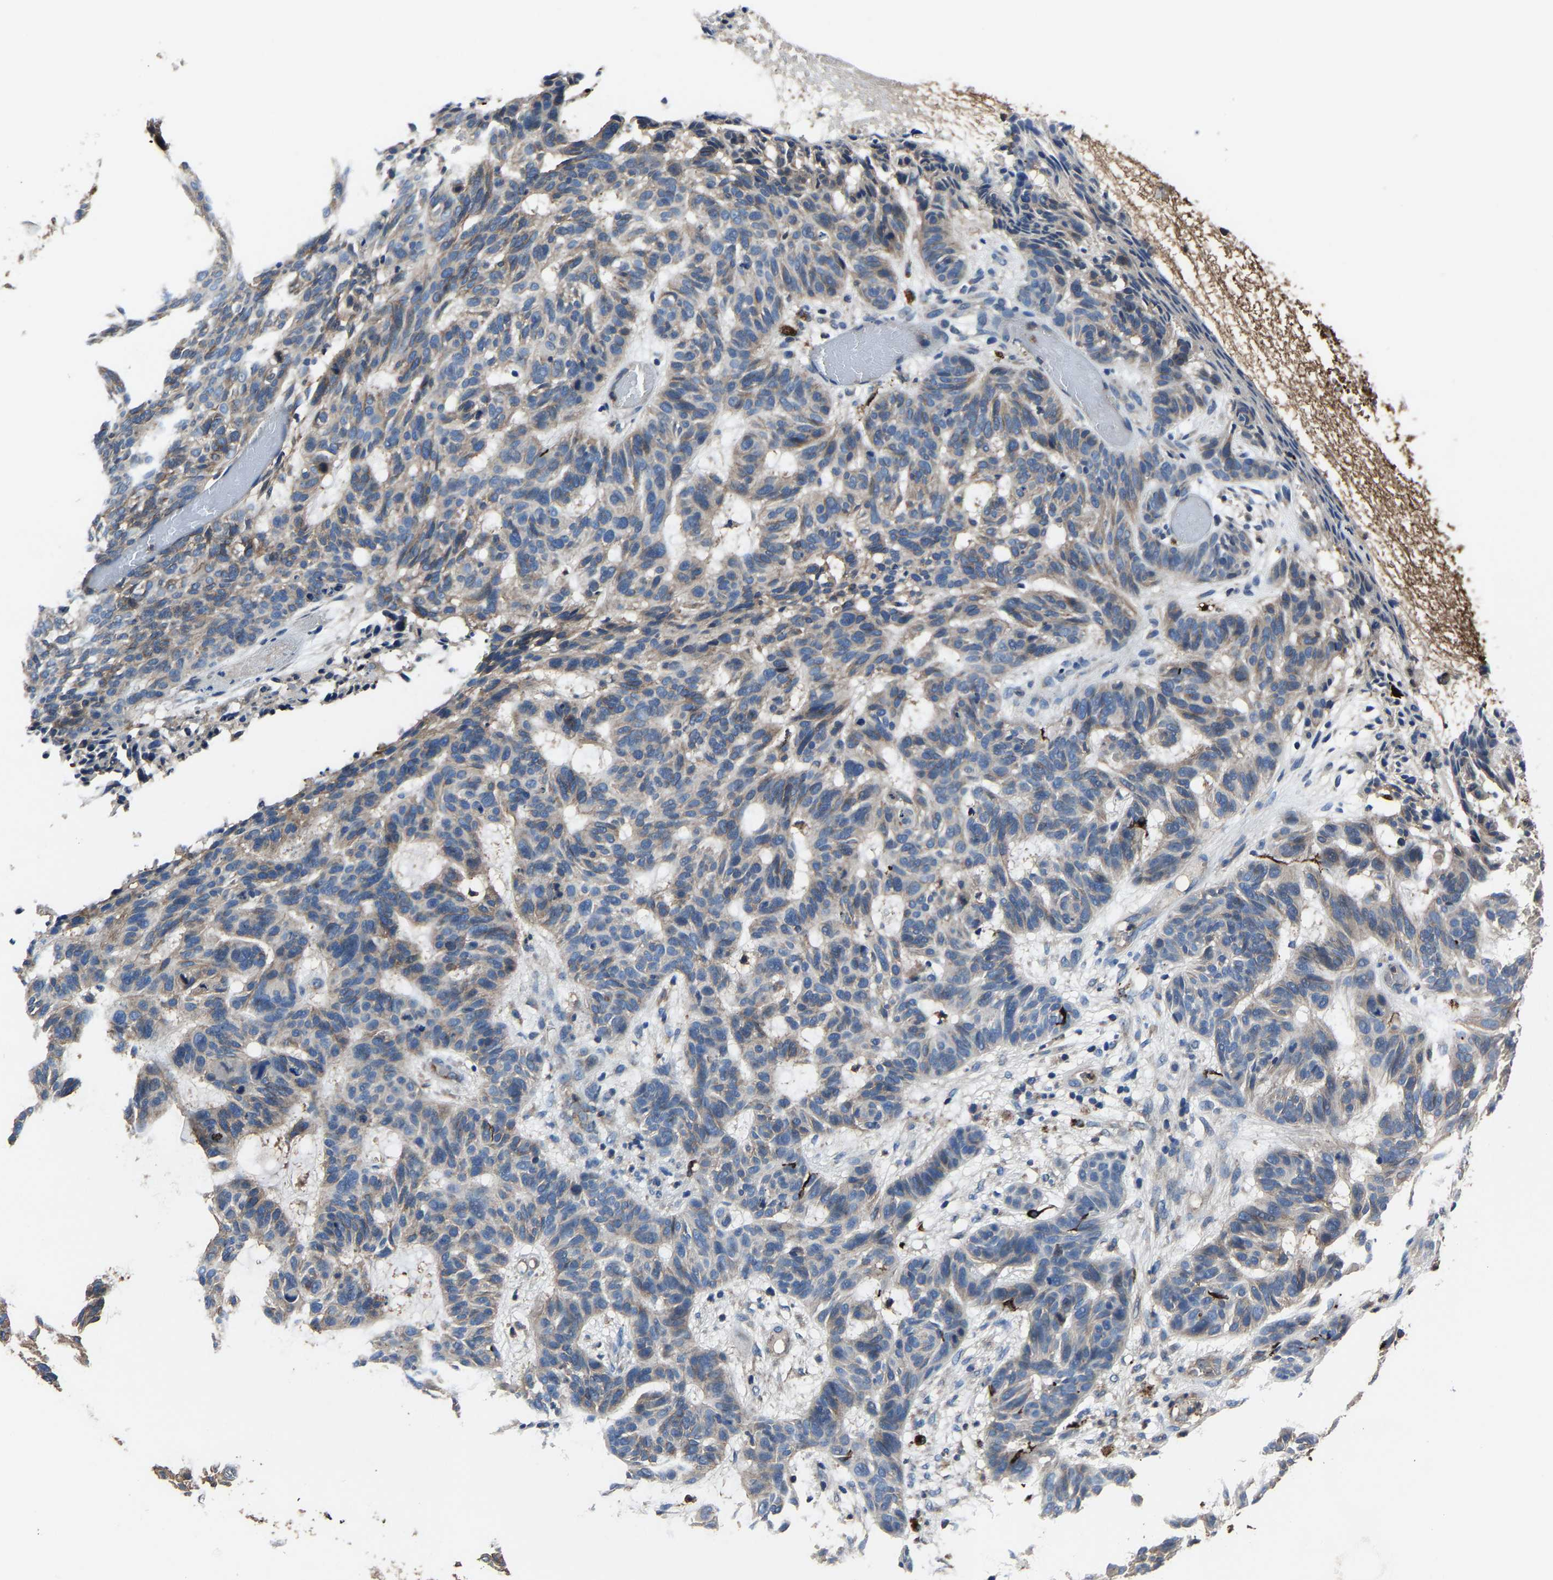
{"staining": {"intensity": "weak", "quantity": "<25%", "location": "cytoplasmic/membranous"}, "tissue": "skin cancer", "cell_type": "Tumor cells", "image_type": "cancer", "snomed": [{"axis": "morphology", "description": "Basal cell carcinoma"}, {"axis": "topography", "description": "Skin"}], "caption": "An image of basal cell carcinoma (skin) stained for a protein demonstrates no brown staining in tumor cells.", "gene": "KIAA1958", "patient": {"sex": "male", "age": 85}}